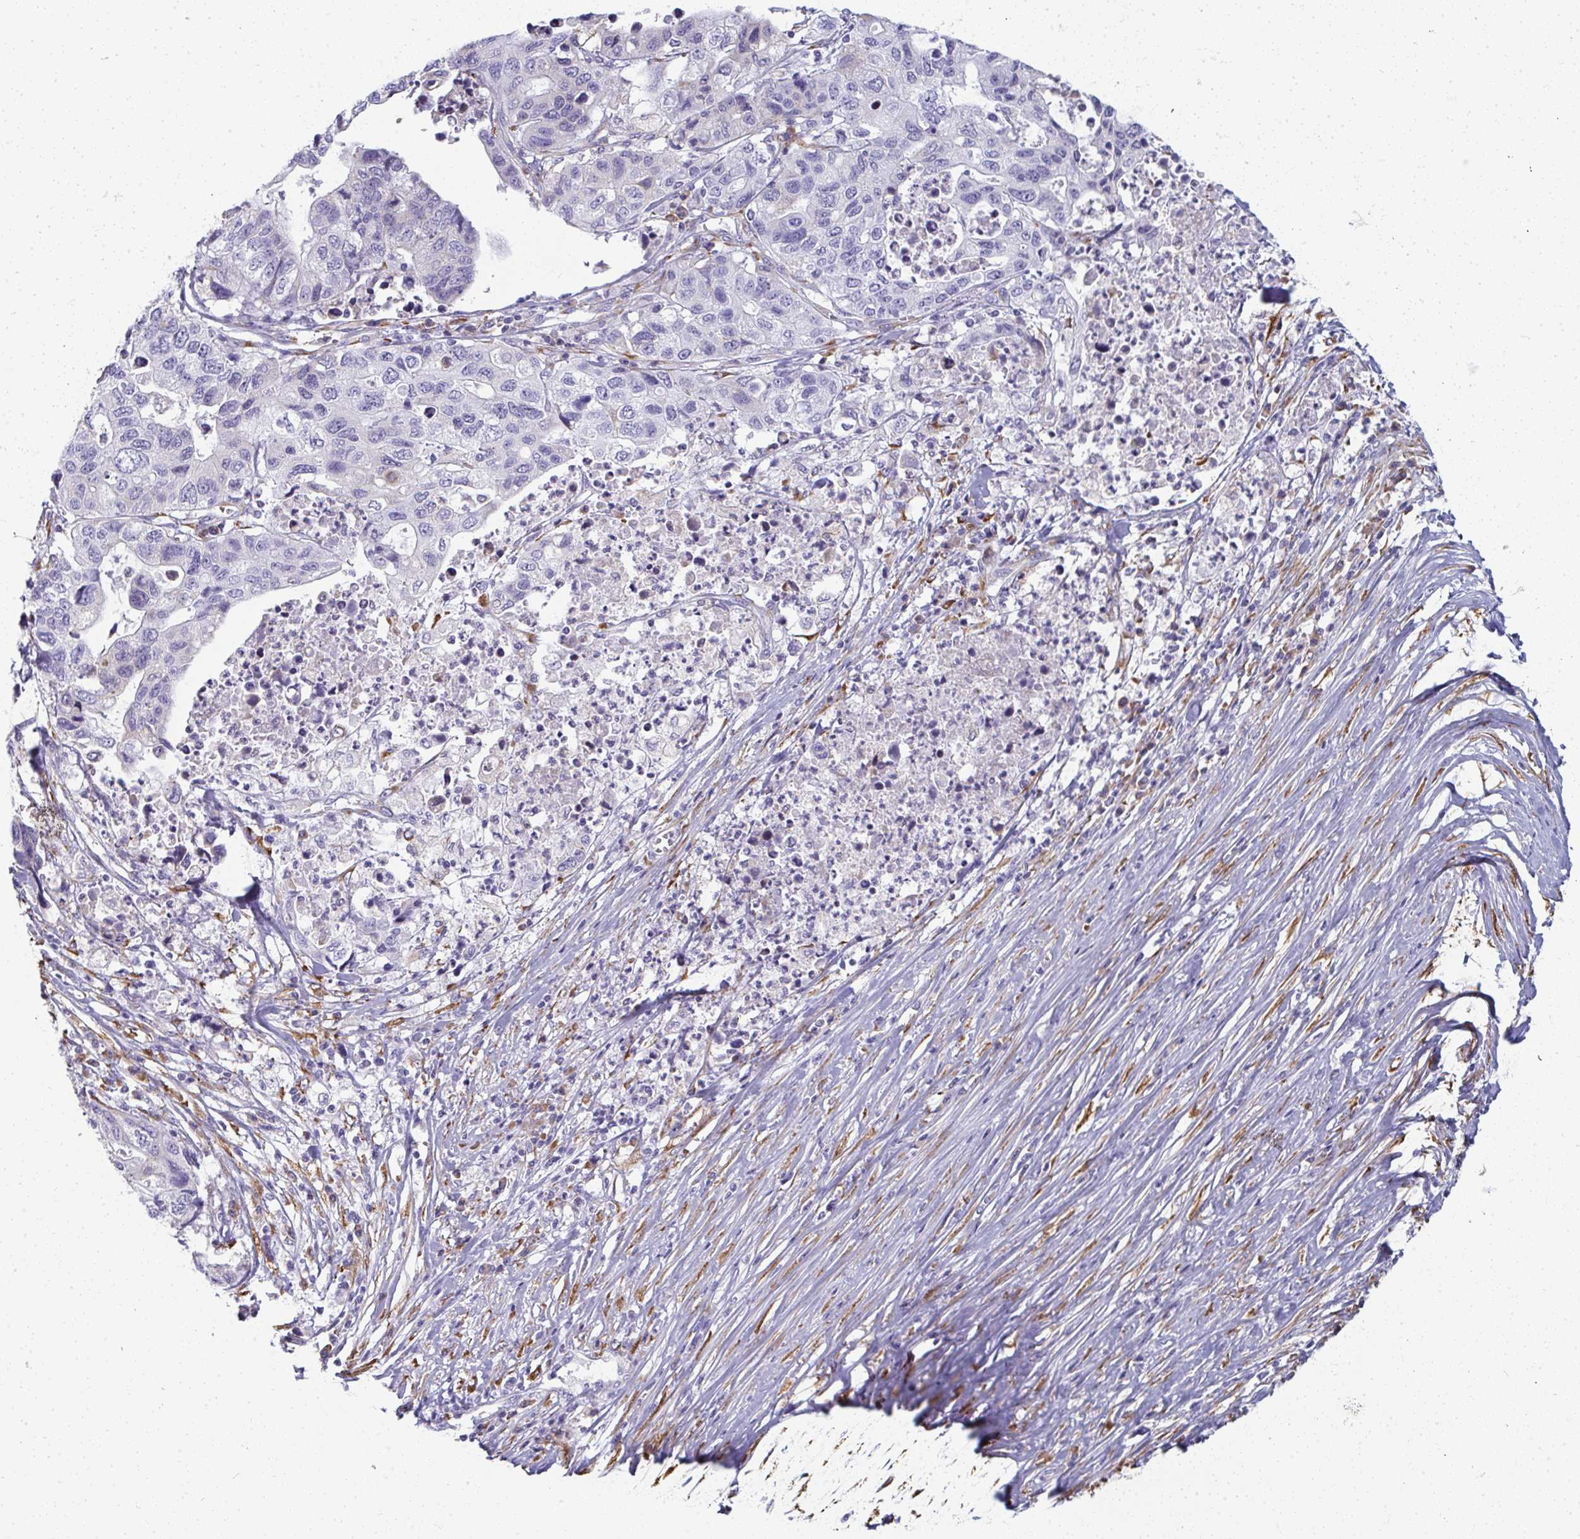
{"staining": {"intensity": "negative", "quantity": "none", "location": "none"}, "tissue": "stomach cancer", "cell_type": "Tumor cells", "image_type": "cancer", "snomed": [{"axis": "morphology", "description": "Adenocarcinoma, NOS"}, {"axis": "topography", "description": "Stomach, upper"}], "caption": "Immunohistochemical staining of stomach cancer reveals no significant staining in tumor cells. (DAB (3,3'-diaminobenzidine) immunohistochemistry (IHC), high magnification).", "gene": "SHROOM1", "patient": {"sex": "female", "age": 67}}